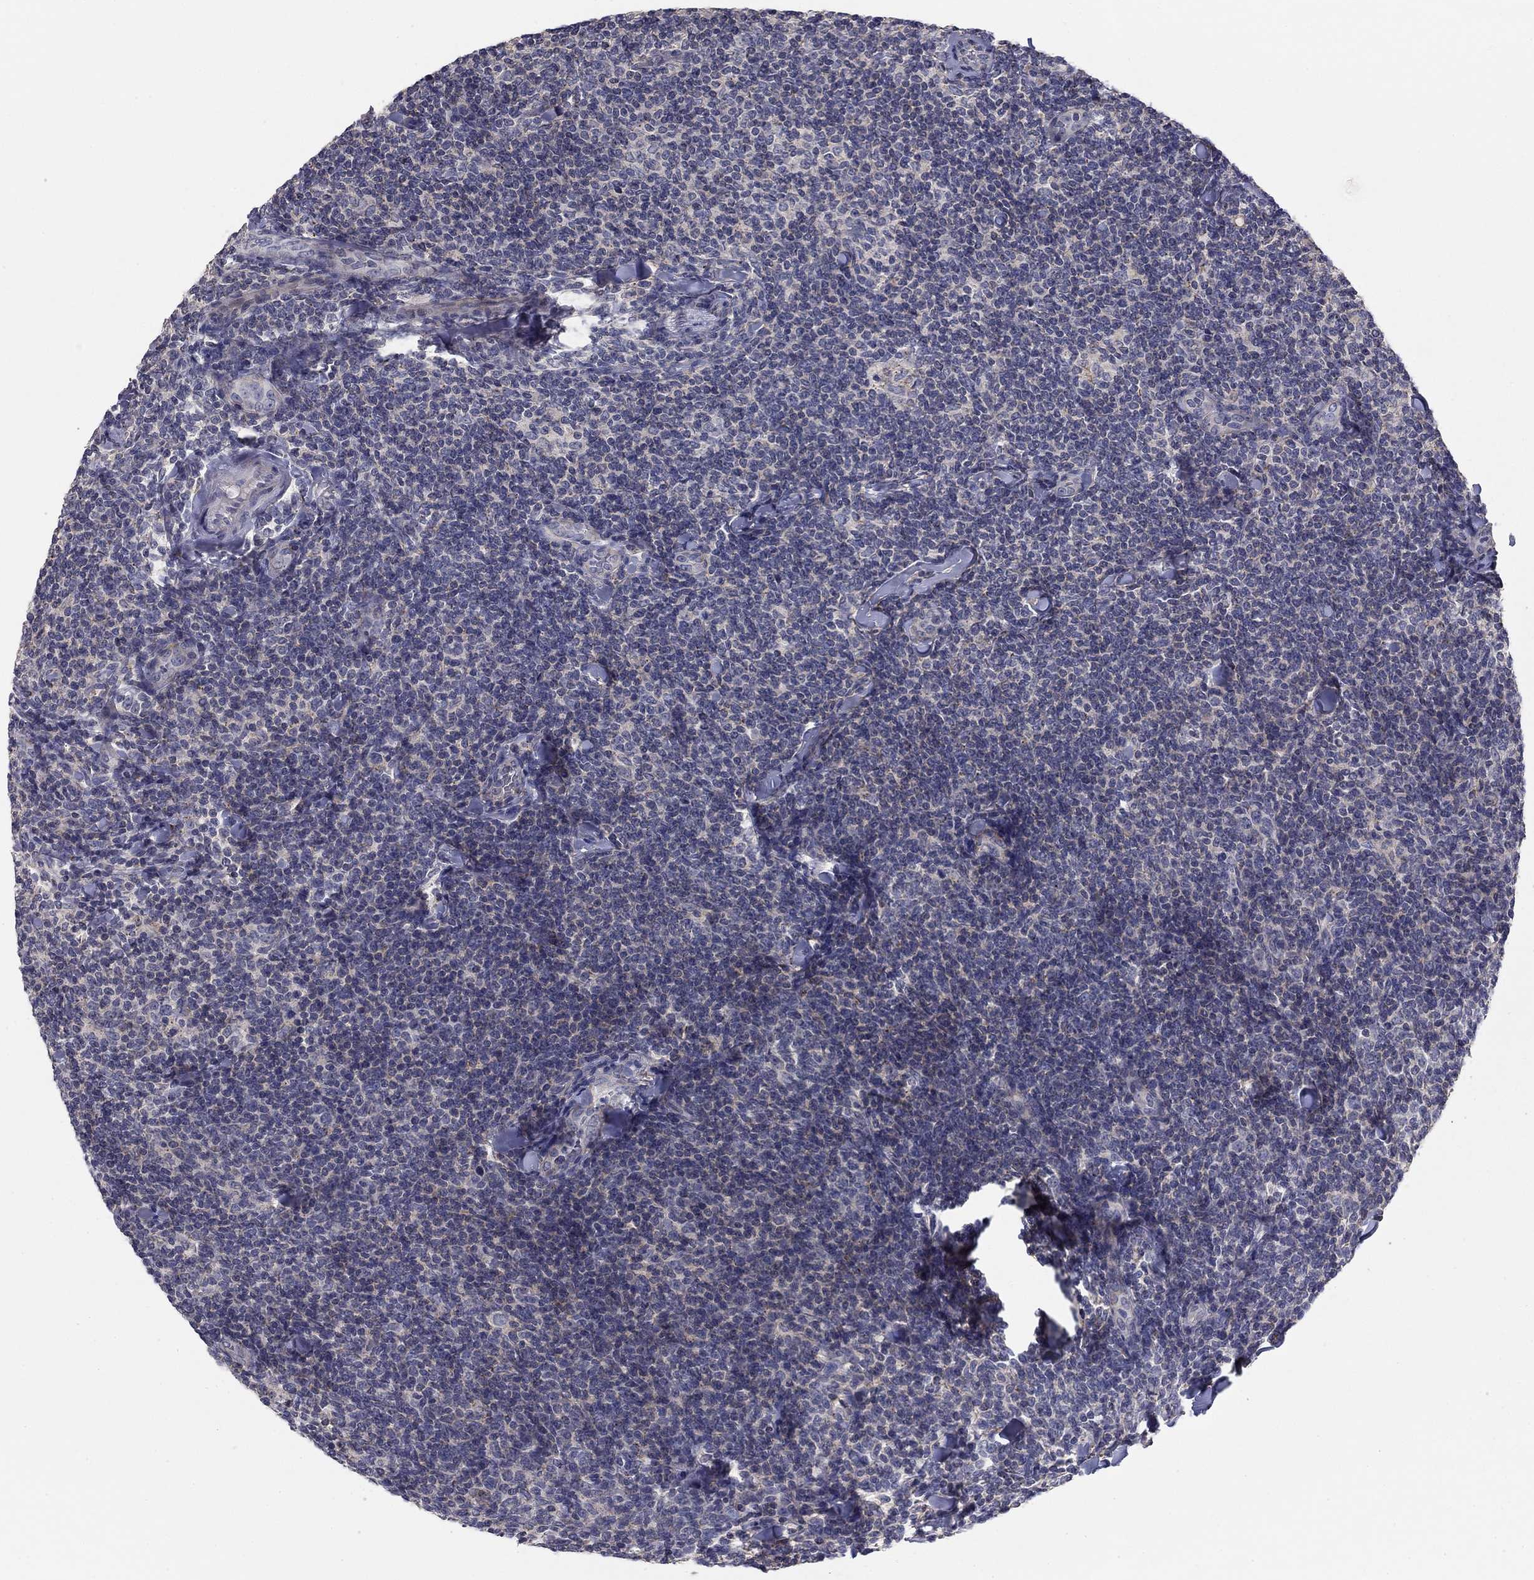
{"staining": {"intensity": "negative", "quantity": "none", "location": "none"}, "tissue": "lymphoma", "cell_type": "Tumor cells", "image_type": "cancer", "snomed": [{"axis": "morphology", "description": "Malignant lymphoma, non-Hodgkin's type, Low grade"}, {"axis": "topography", "description": "Lymph node"}], "caption": "This is an immunohistochemistry (IHC) histopathology image of human lymphoma. There is no expression in tumor cells.", "gene": "SEPTIN3", "patient": {"sex": "female", "age": 56}}